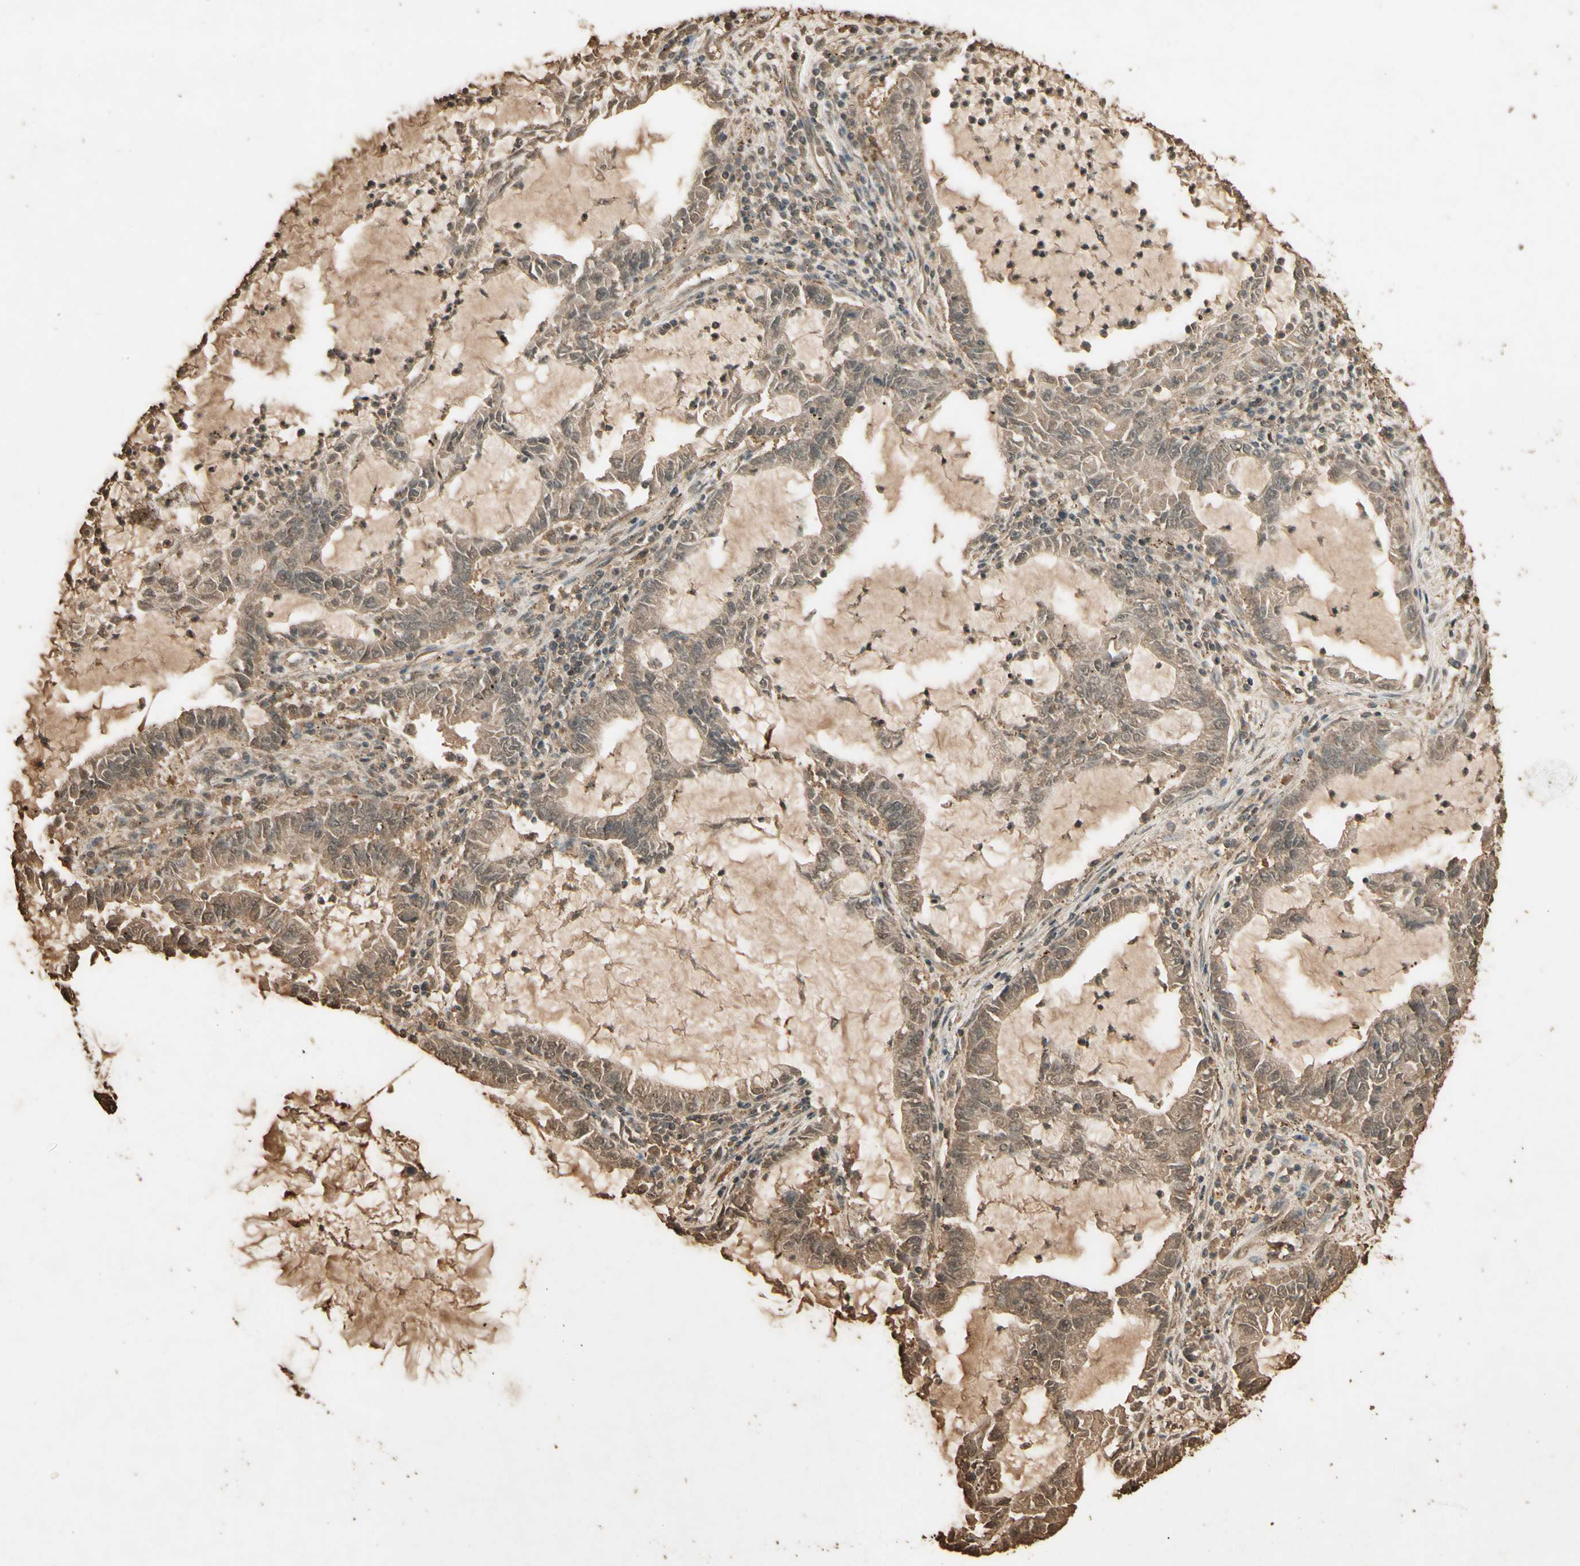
{"staining": {"intensity": "moderate", "quantity": ">75%", "location": "cytoplasmic/membranous"}, "tissue": "lung cancer", "cell_type": "Tumor cells", "image_type": "cancer", "snomed": [{"axis": "morphology", "description": "Adenocarcinoma, NOS"}, {"axis": "topography", "description": "Lung"}], "caption": "Tumor cells exhibit medium levels of moderate cytoplasmic/membranous positivity in approximately >75% of cells in human lung adenocarcinoma. (DAB IHC, brown staining for protein, blue staining for nuclei).", "gene": "SMAD9", "patient": {"sex": "female", "age": 51}}